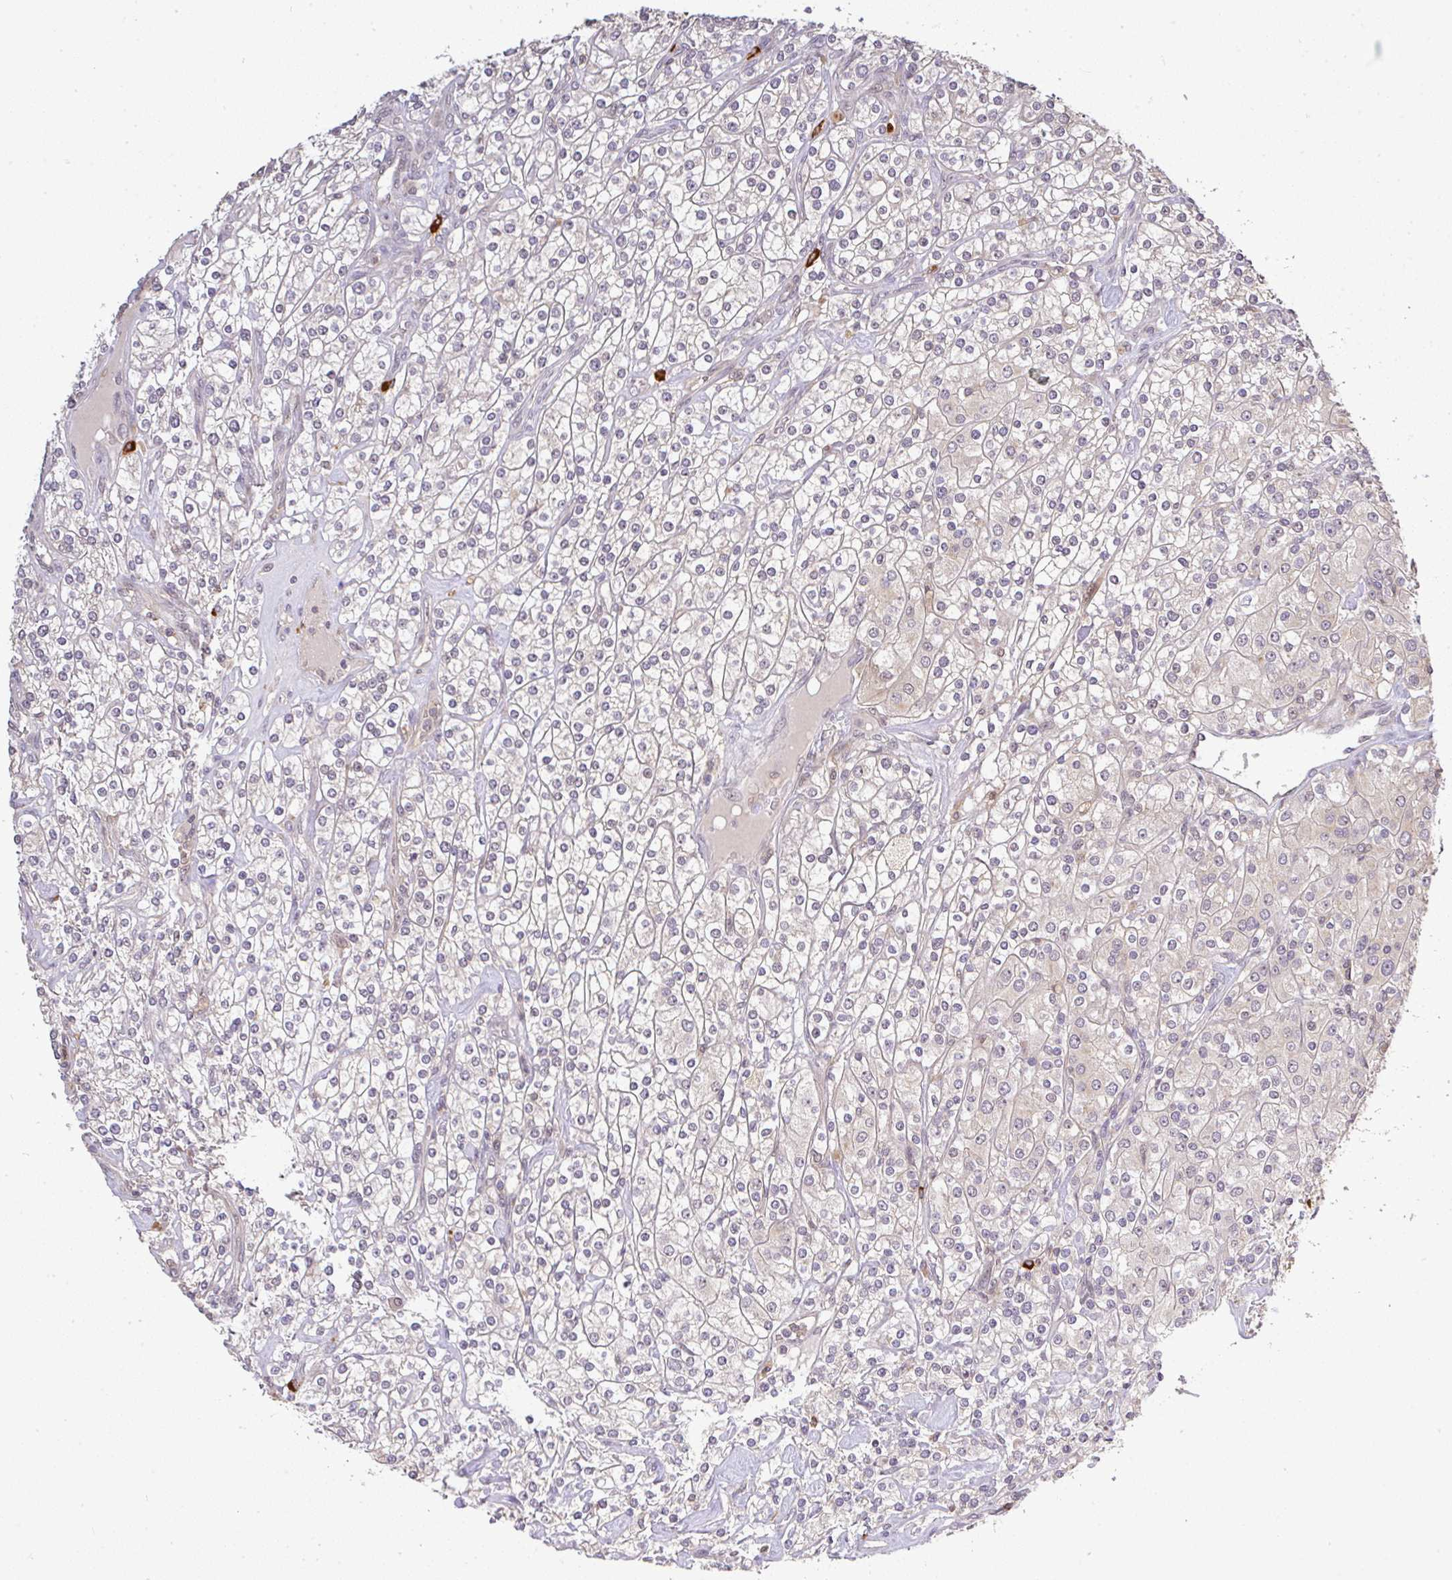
{"staining": {"intensity": "negative", "quantity": "none", "location": "none"}, "tissue": "renal cancer", "cell_type": "Tumor cells", "image_type": "cancer", "snomed": [{"axis": "morphology", "description": "Adenocarcinoma, NOS"}, {"axis": "topography", "description": "Kidney"}], "caption": "The histopathology image reveals no significant positivity in tumor cells of renal adenocarcinoma. (Immunohistochemistry (ihc), brightfield microscopy, high magnification).", "gene": "FAM153A", "patient": {"sex": "male", "age": 77}}